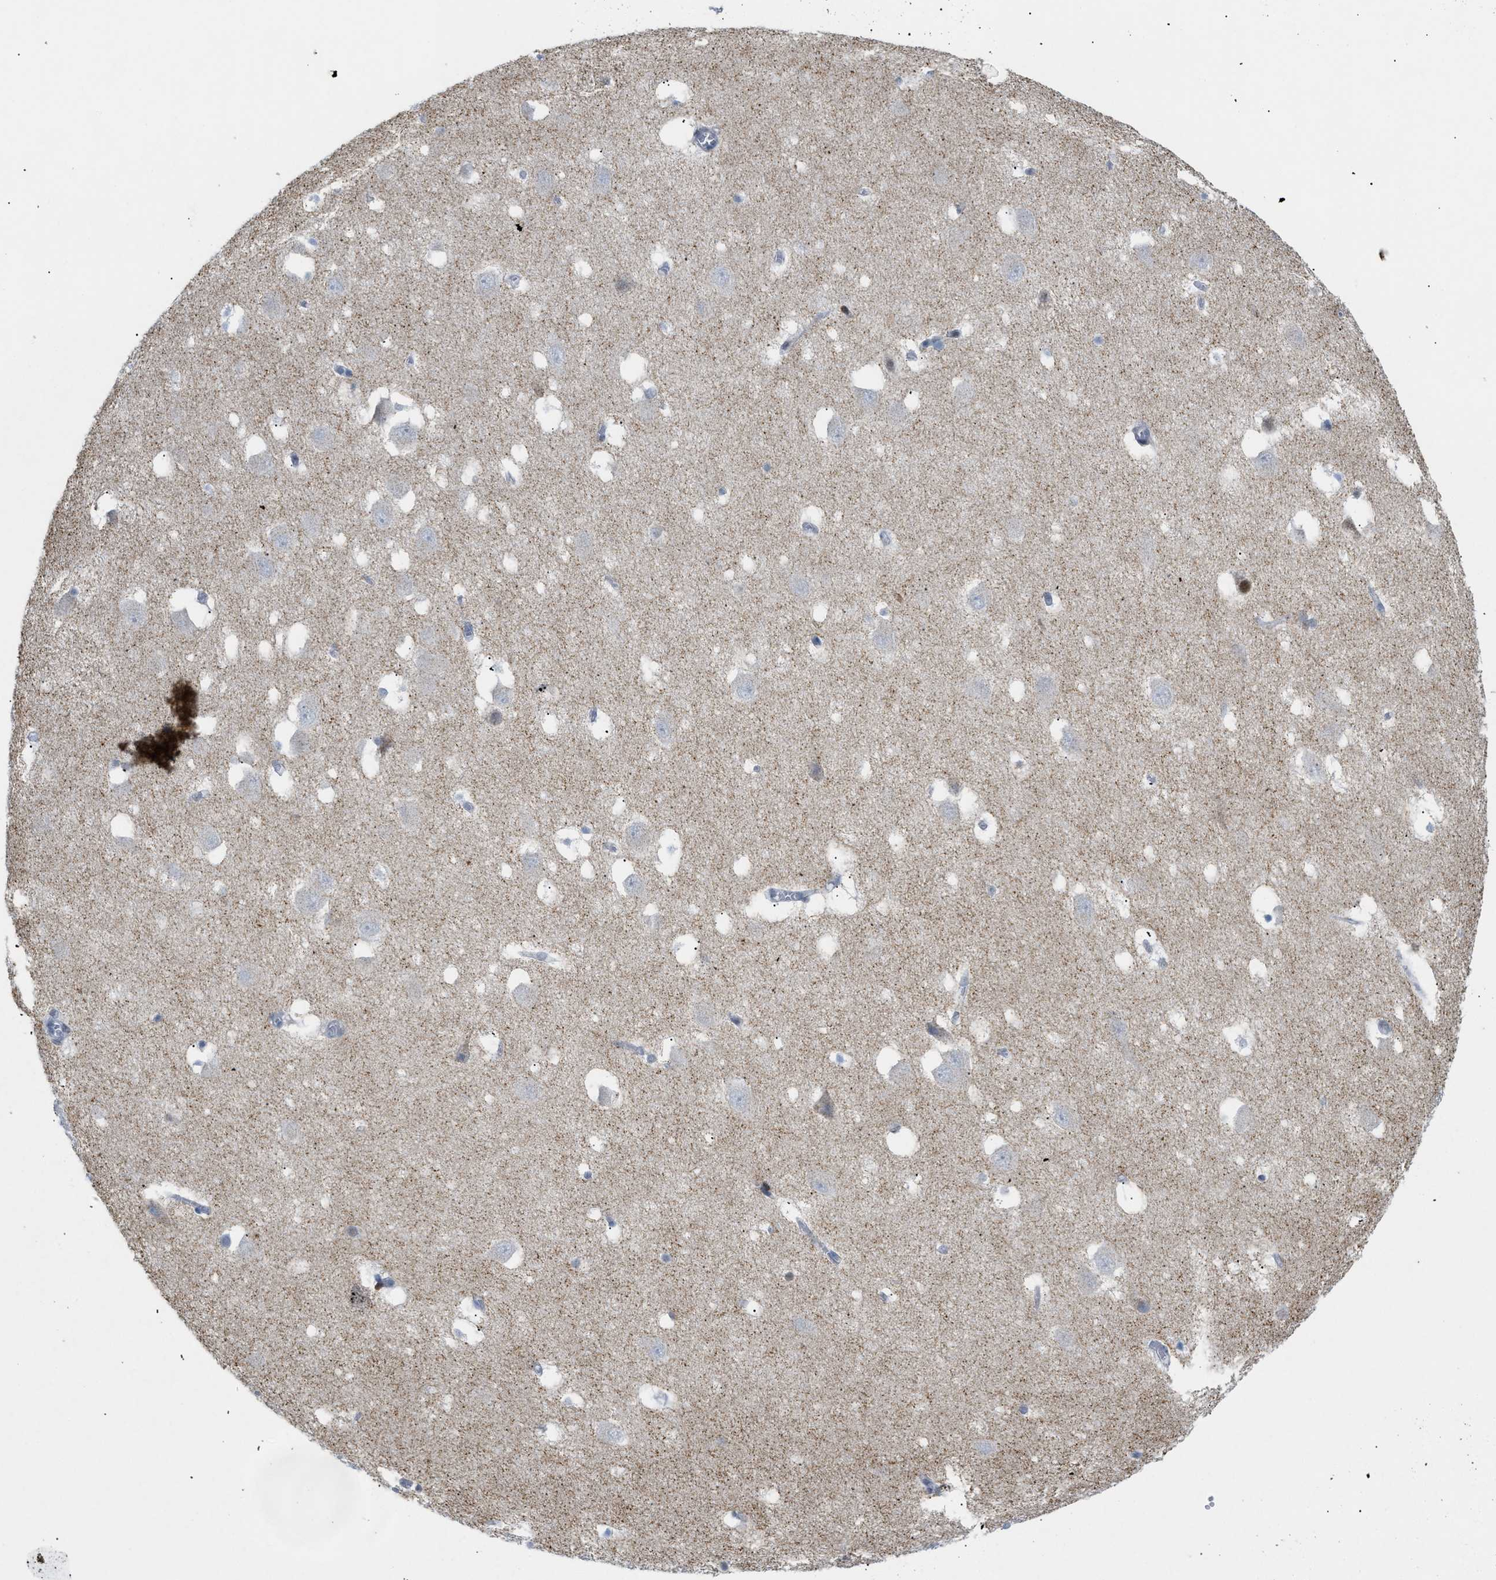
{"staining": {"intensity": "negative", "quantity": "none", "location": "none"}, "tissue": "hippocampus", "cell_type": "Glial cells", "image_type": "normal", "snomed": [{"axis": "morphology", "description": "Normal tissue, NOS"}, {"axis": "topography", "description": "Hippocampus"}], "caption": "Immunohistochemistry image of benign hippocampus stained for a protein (brown), which exhibits no expression in glial cells. Nuclei are stained in blue.", "gene": "MED1", "patient": {"sex": "male", "age": 45}}